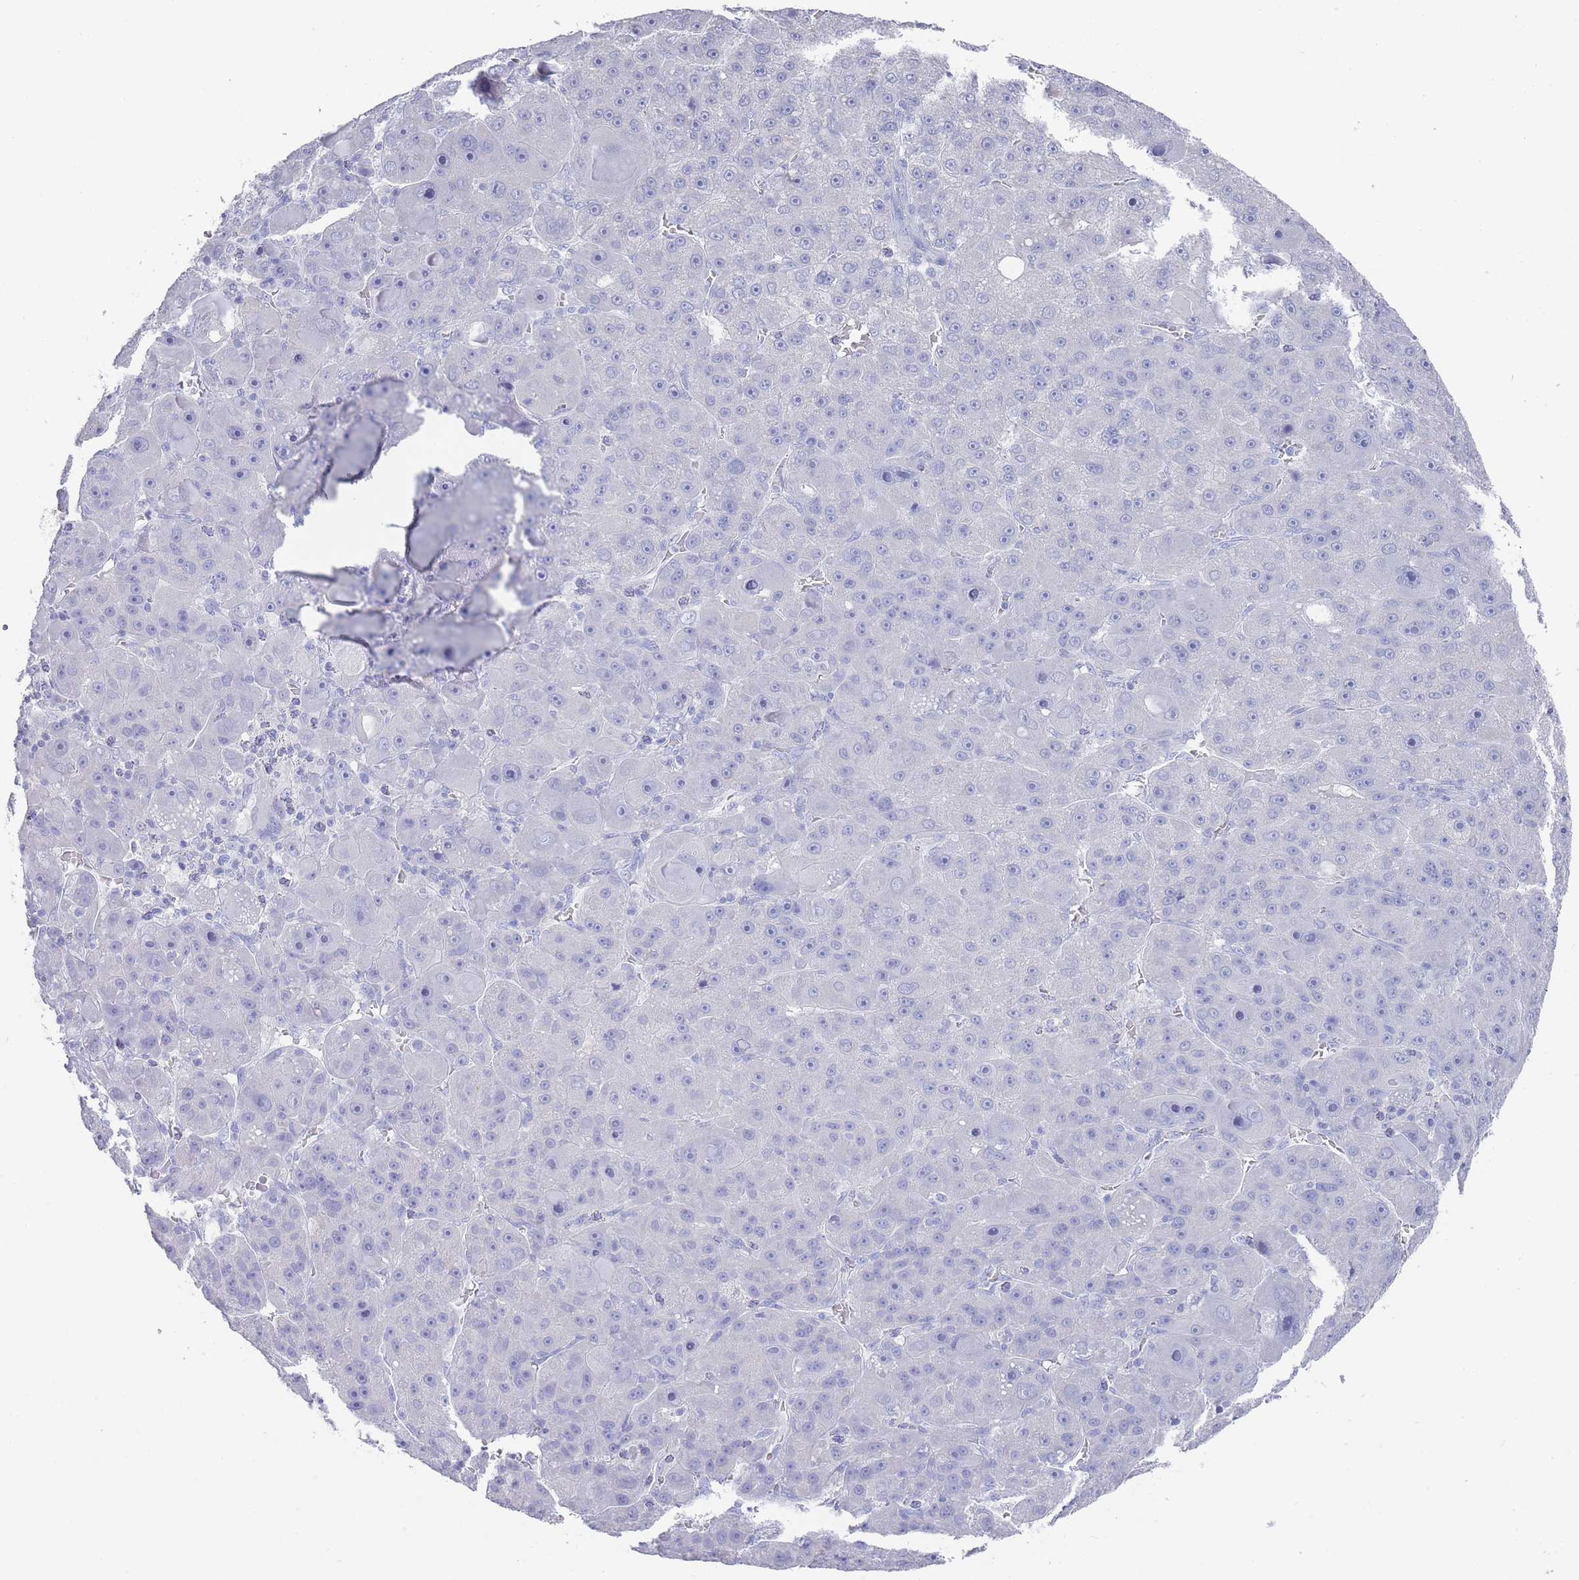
{"staining": {"intensity": "negative", "quantity": "none", "location": "none"}, "tissue": "liver cancer", "cell_type": "Tumor cells", "image_type": "cancer", "snomed": [{"axis": "morphology", "description": "Carcinoma, Hepatocellular, NOS"}, {"axis": "topography", "description": "Liver"}], "caption": "An immunohistochemistry (IHC) histopathology image of liver hepatocellular carcinoma is shown. There is no staining in tumor cells of liver hepatocellular carcinoma.", "gene": "RAB2B", "patient": {"sex": "male", "age": 76}}